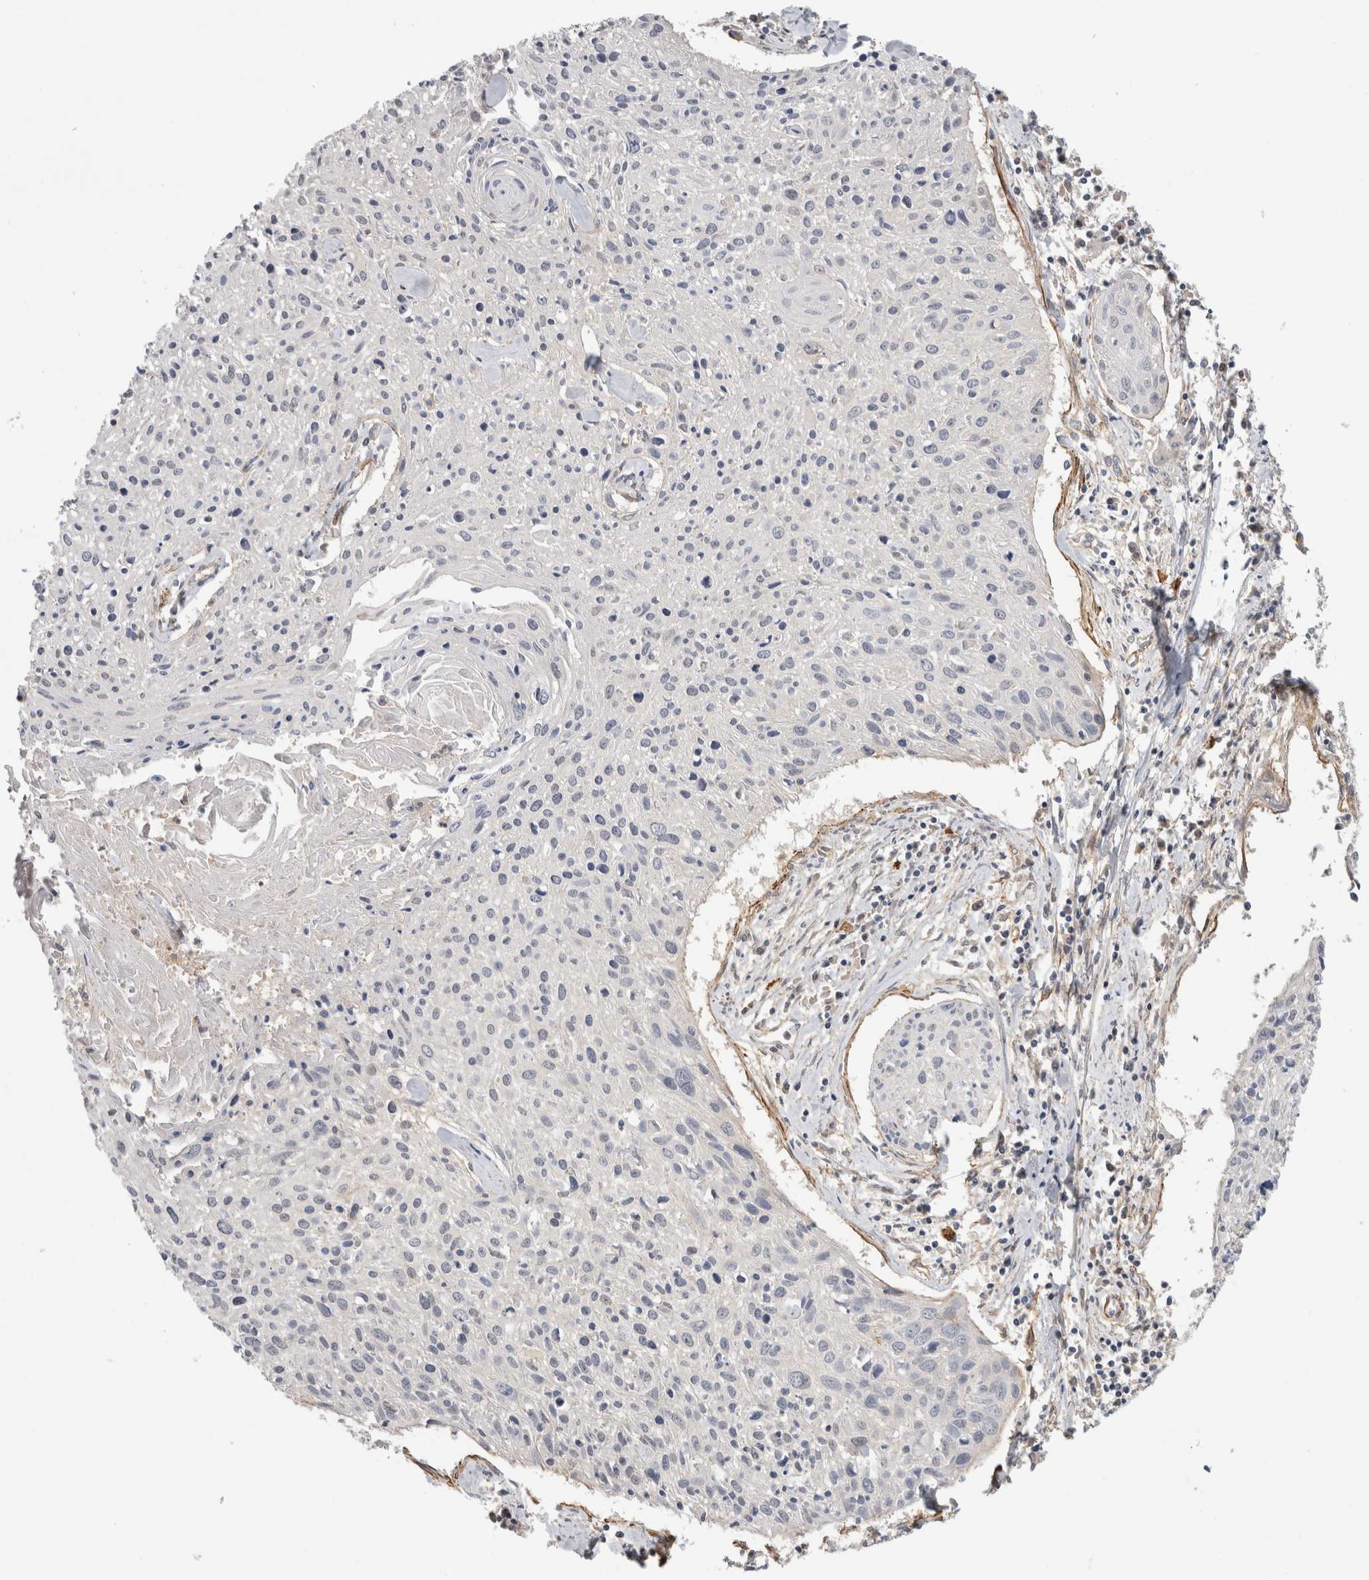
{"staining": {"intensity": "negative", "quantity": "none", "location": "none"}, "tissue": "cervical cancer", "cell_type": "Tumor cells", "image_type": "cancer", "snomed": [{"axis": "morphology", "description": "Squamous cell carcinoma, NOS"}, {"axis": "topography", "description": "Cervix"}], "caption": "IHC of squamous cell carcinoma (cervical) demonstrates no staining in tumor cells.", "gene": "PGM1", "patient": {"sex": "female", "age": 51}}